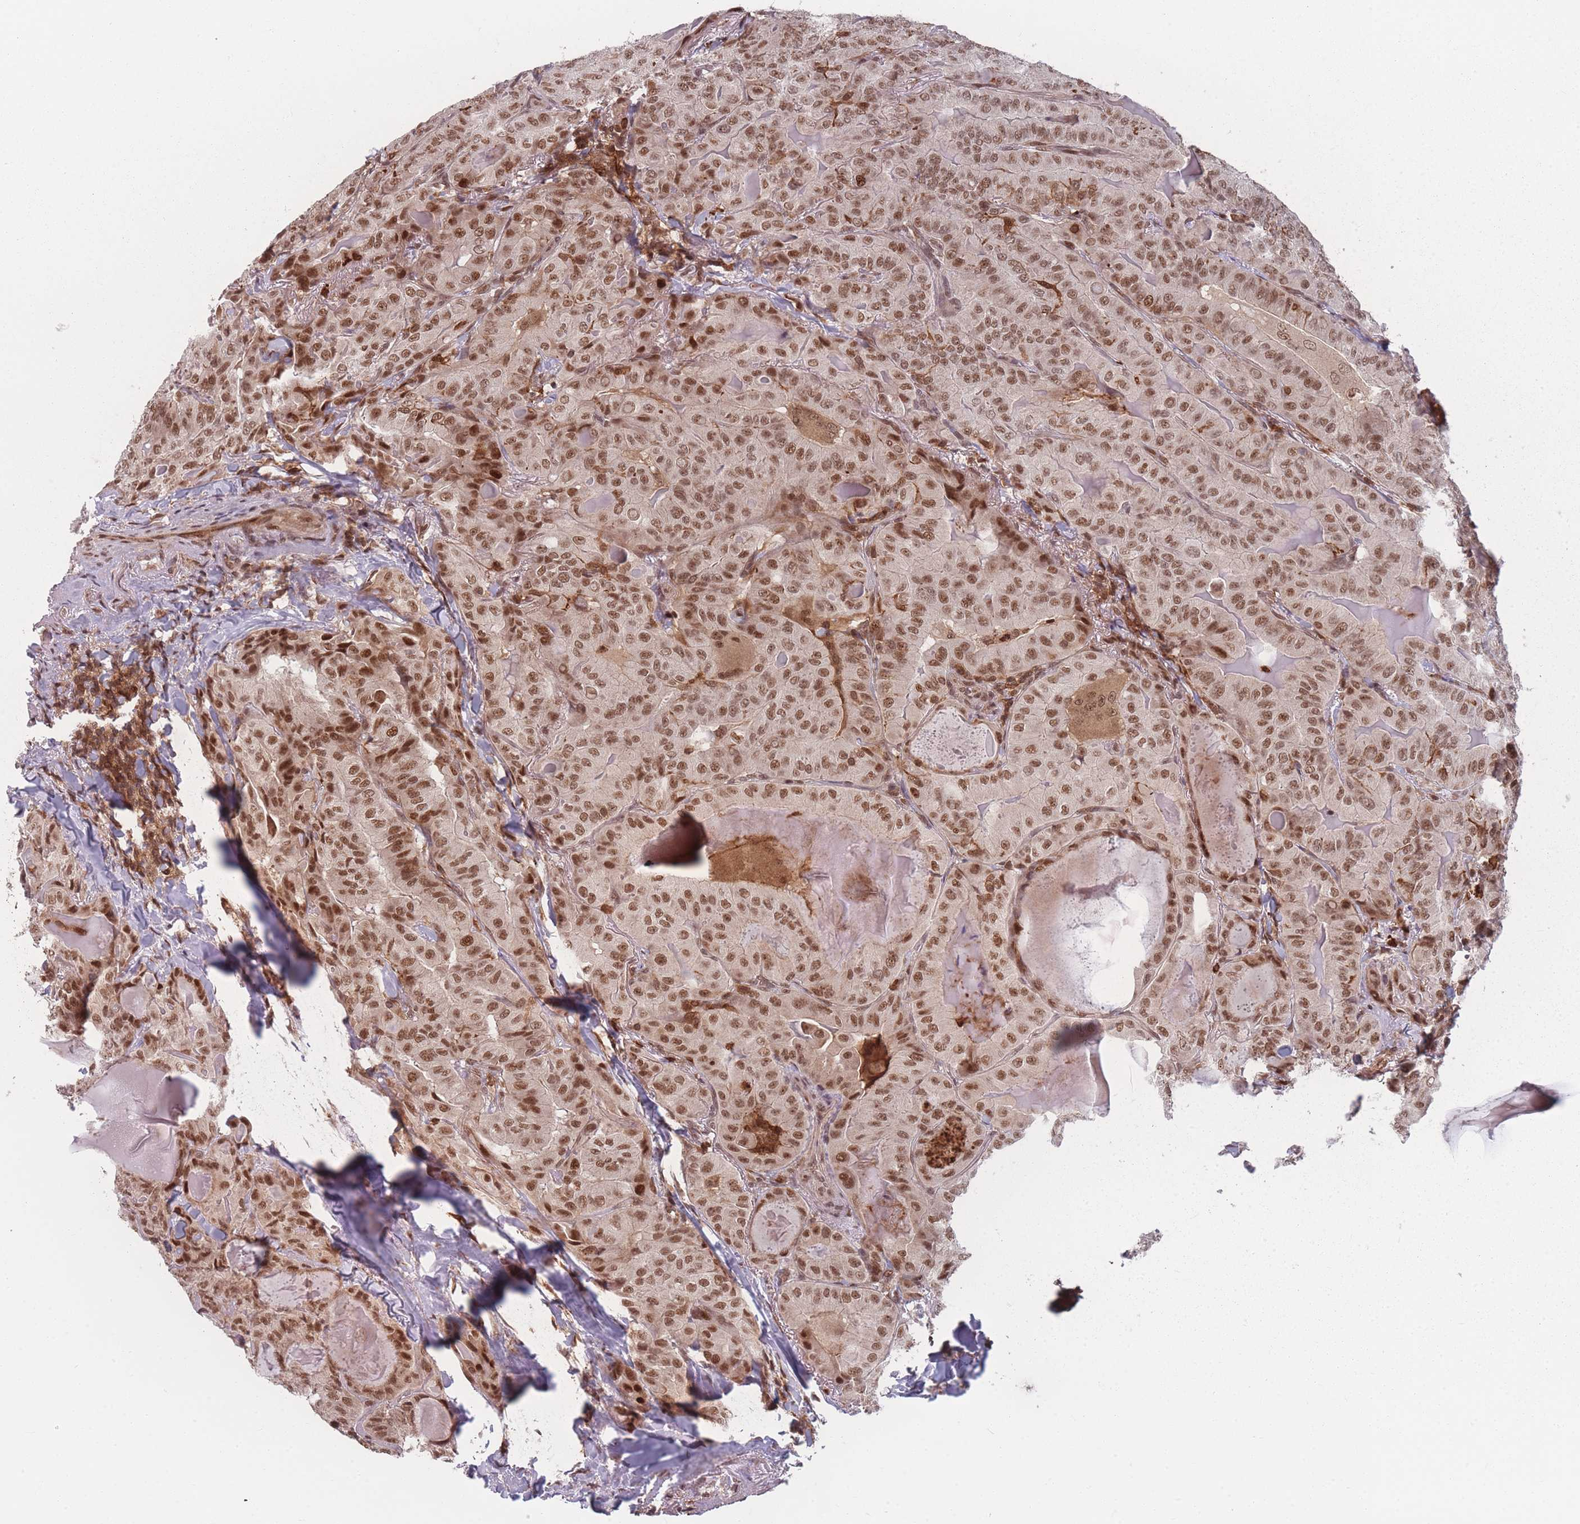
{"staining": {"intensity": "moderate", "quantity": ">75%", "location": "nuclear"}, "tissue": "thyroid cancer", "cell_type": "Tumor cells", "image_type": "cancer", "snomed": [{"axis": "morphology", "description": "Papillary adenocarcinoma, NOS"}, {"axis": "topography", "description": "Thyroid gland"}], "caption": "Immunohistochemical staining of human thyroid cancer (papillary adenocarcinoma) shows medium levels of moderate nuclear expression in about >75% of tumor cells.", "gene": "WDR55", "patient": {"sex": "female", "age": 68}}